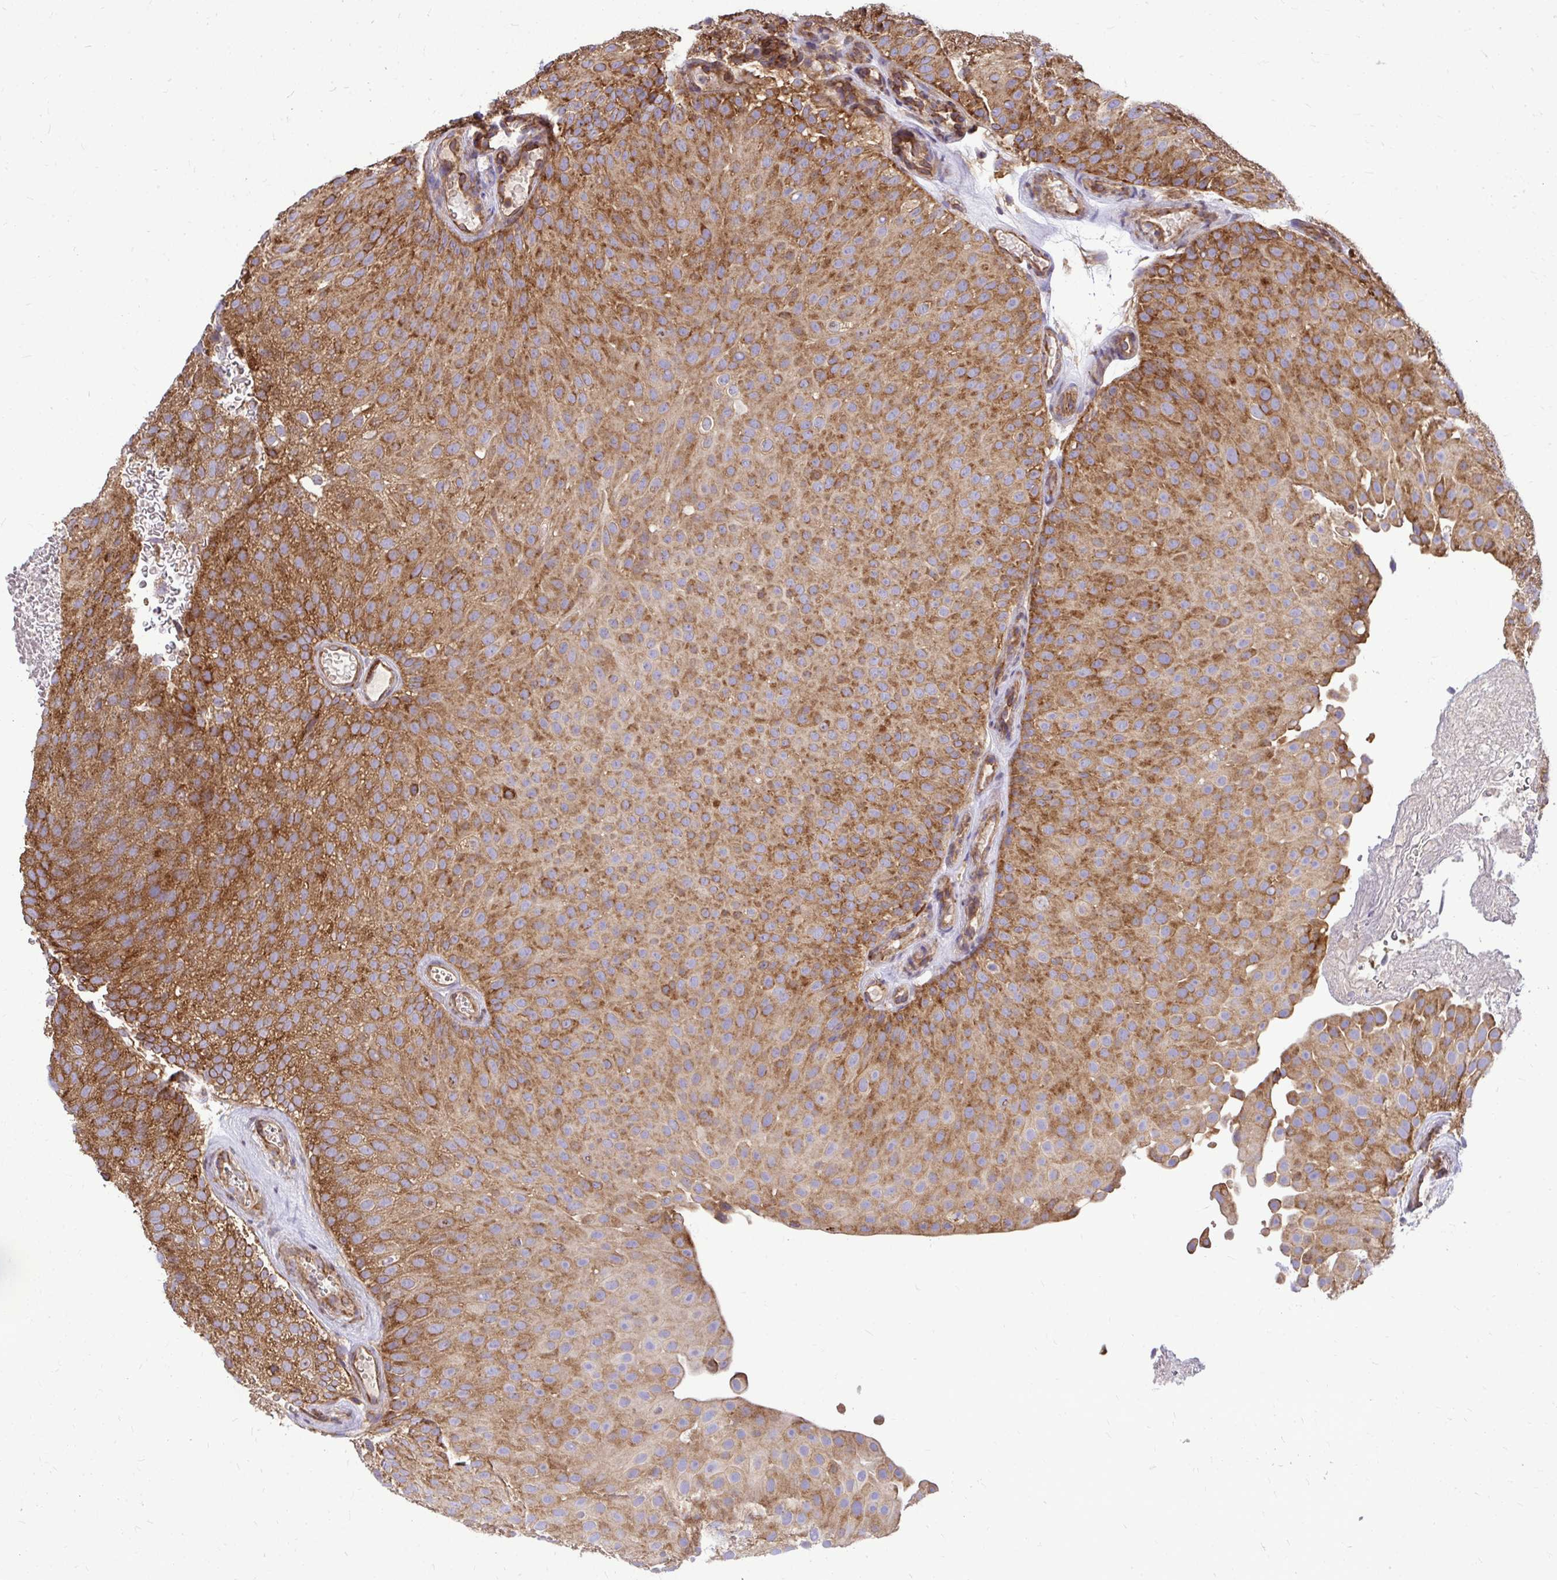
{"staining": {"intensity": "moderate", "quantity": ">75%", "location": "cytoplasmic/membranous"}, "tissue": "urothelial cancer", "cell_type": "Tumor cells", "image_type": "cancer", "snomed": [{"axis": "morphology", "description": "Urothelial carcinoma, Low grade"}, {"axis": "topography", "description": "Urinary bladder"}], "caption": "High-magnification brightfield microscopy of urothelial carcinoma (low-grade) stained with DAB (3,3'-diaminobenzidine) (brown) and counterstained with hematoxylin (blue). tumor cells exhibit moderate cytoplasmic/membranous staining is seen in approximately>75% of cells.", "gene": "FMR1", "patient": {"sex": "male", "age": 78}}